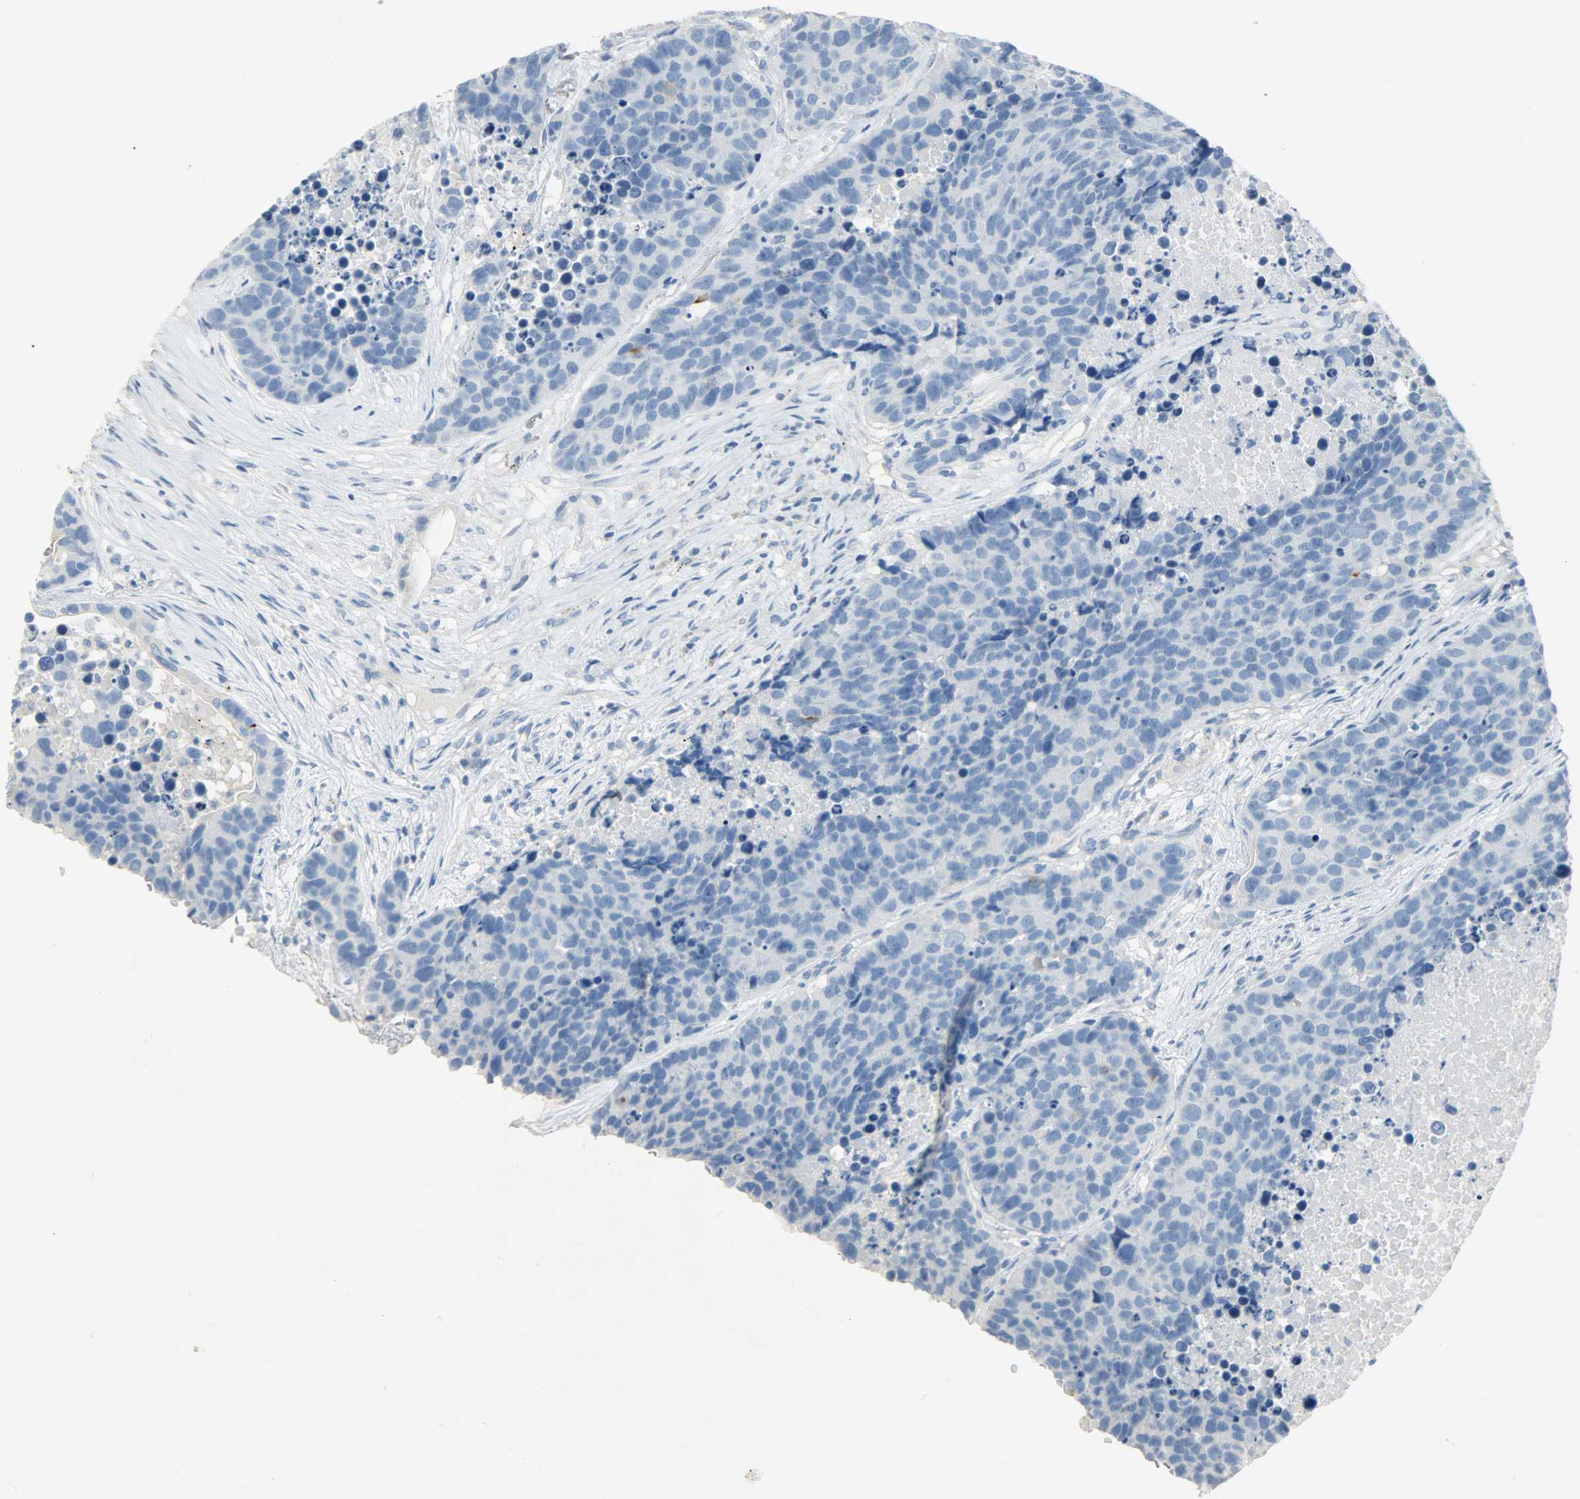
{"staining": {"intensity": "negative", "quantity": "none", "location": "none"}, "tissue": "carcinoid", "cell_type": "Tumor cells", "image_type": "cancer", "snomed": [{"axis": "morphology", "description": "Carcinoid, malignant, NOS"}, {"axis": "topography", "description": "Lung"}], "caption": "IHC histopathology image of neoplastic tissue: human malignant carcinoid stained with DAB (3,3'-diaminobenzidine) shows no significant protein positivity in tumor cells.", "gene": "PROM1", "patient": {"sex": "male", "age": 60}}